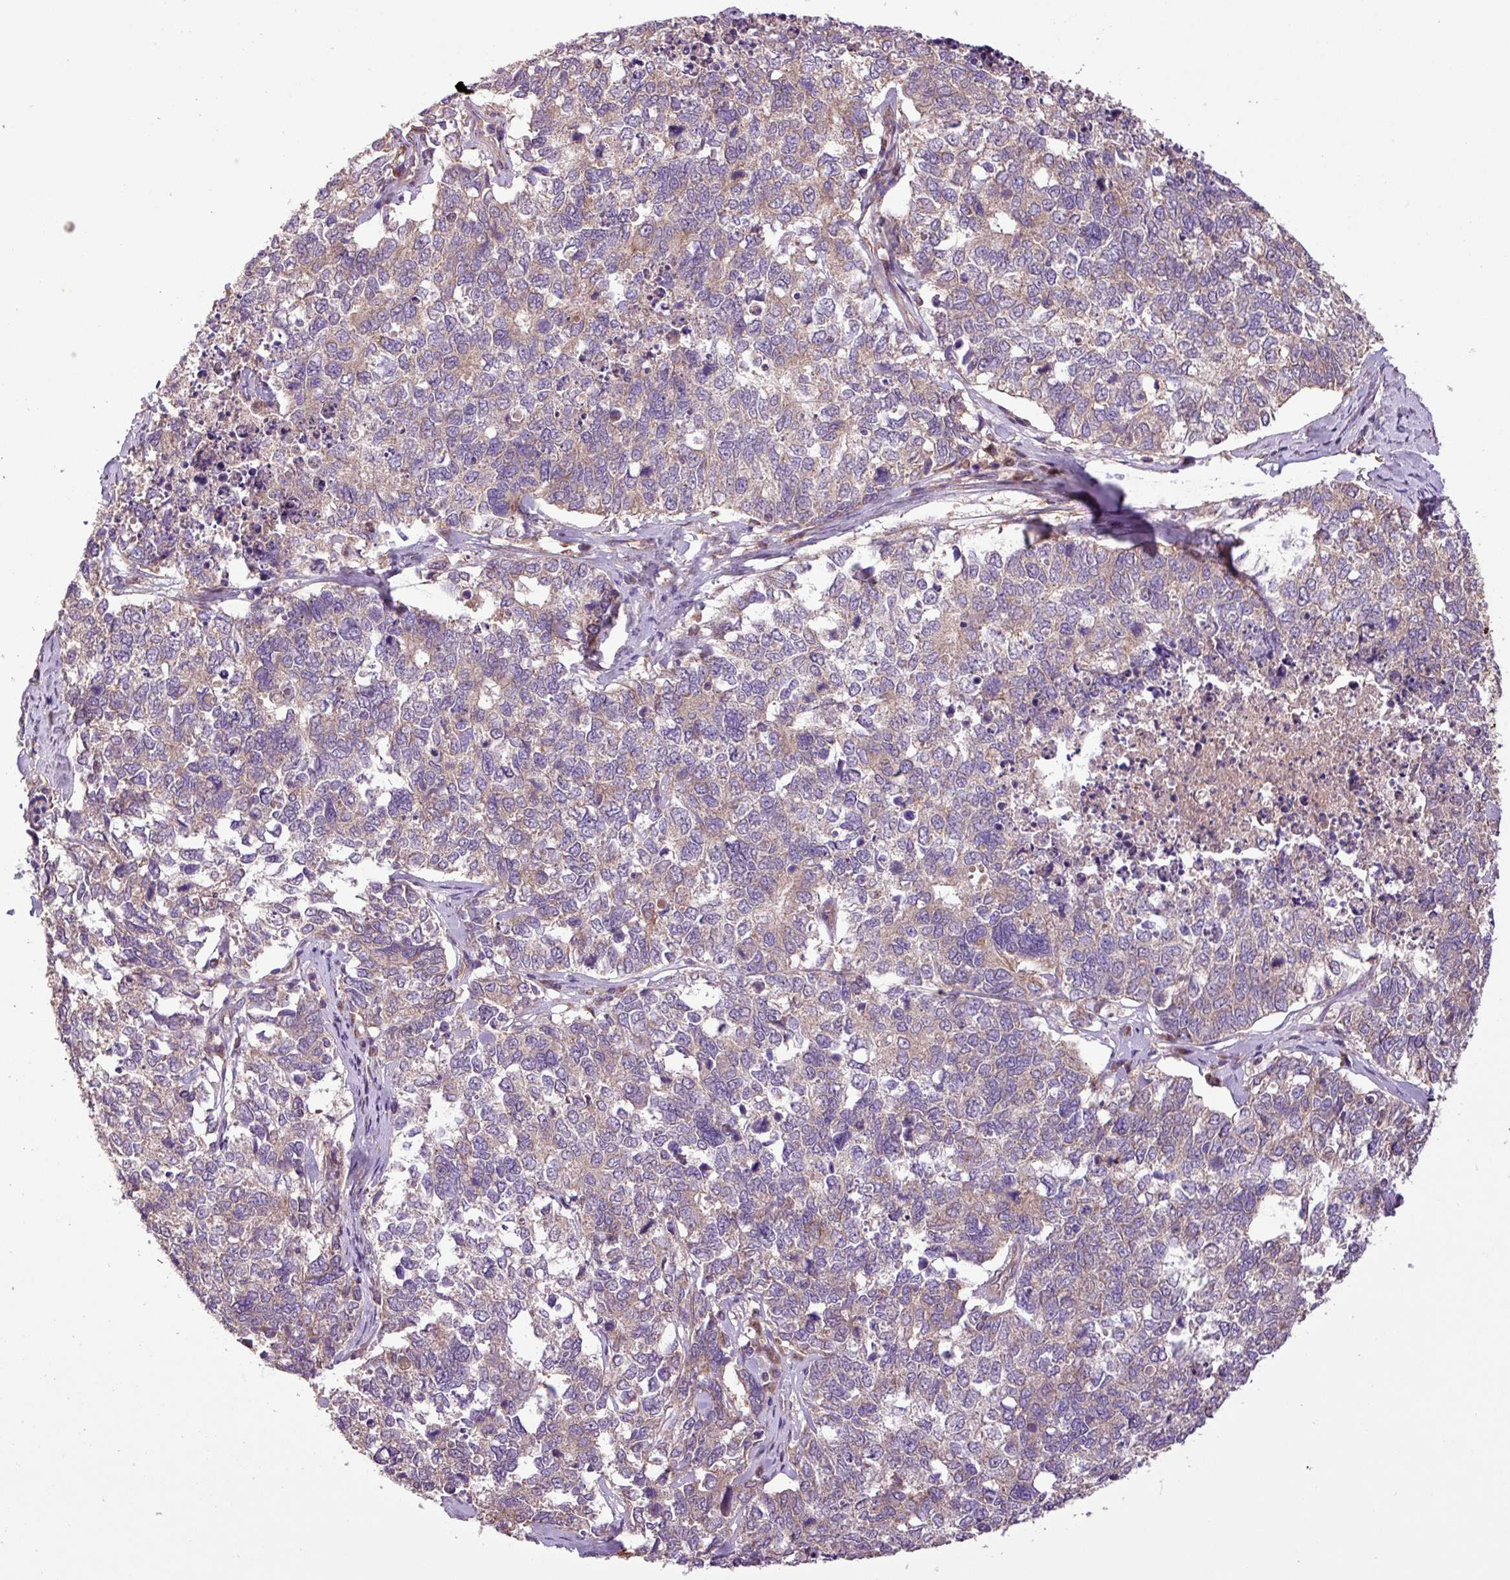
{"staining": {"intensity": "weak", "quantity": "25%-75%", "location": "cytoplasmic/membranous"}, "tissue": "cervical cancer", "cell_type": "Tumor cells", "image_type": "cancer", "snomed": [{"axis": "morphology", "description": "Squamous cell carcinoma, NOS"}, {"axis": "topography", "description": "Cervix"}], "caption": "Brown immunohistochemical staining in human cervical squamous cell carcinoma shows weak cytoplasmic/membranous positivity in about 25%-75% of tumor cells.", "gene": "TIMM10B", "patient": {"sex": "female", "age": 63}}